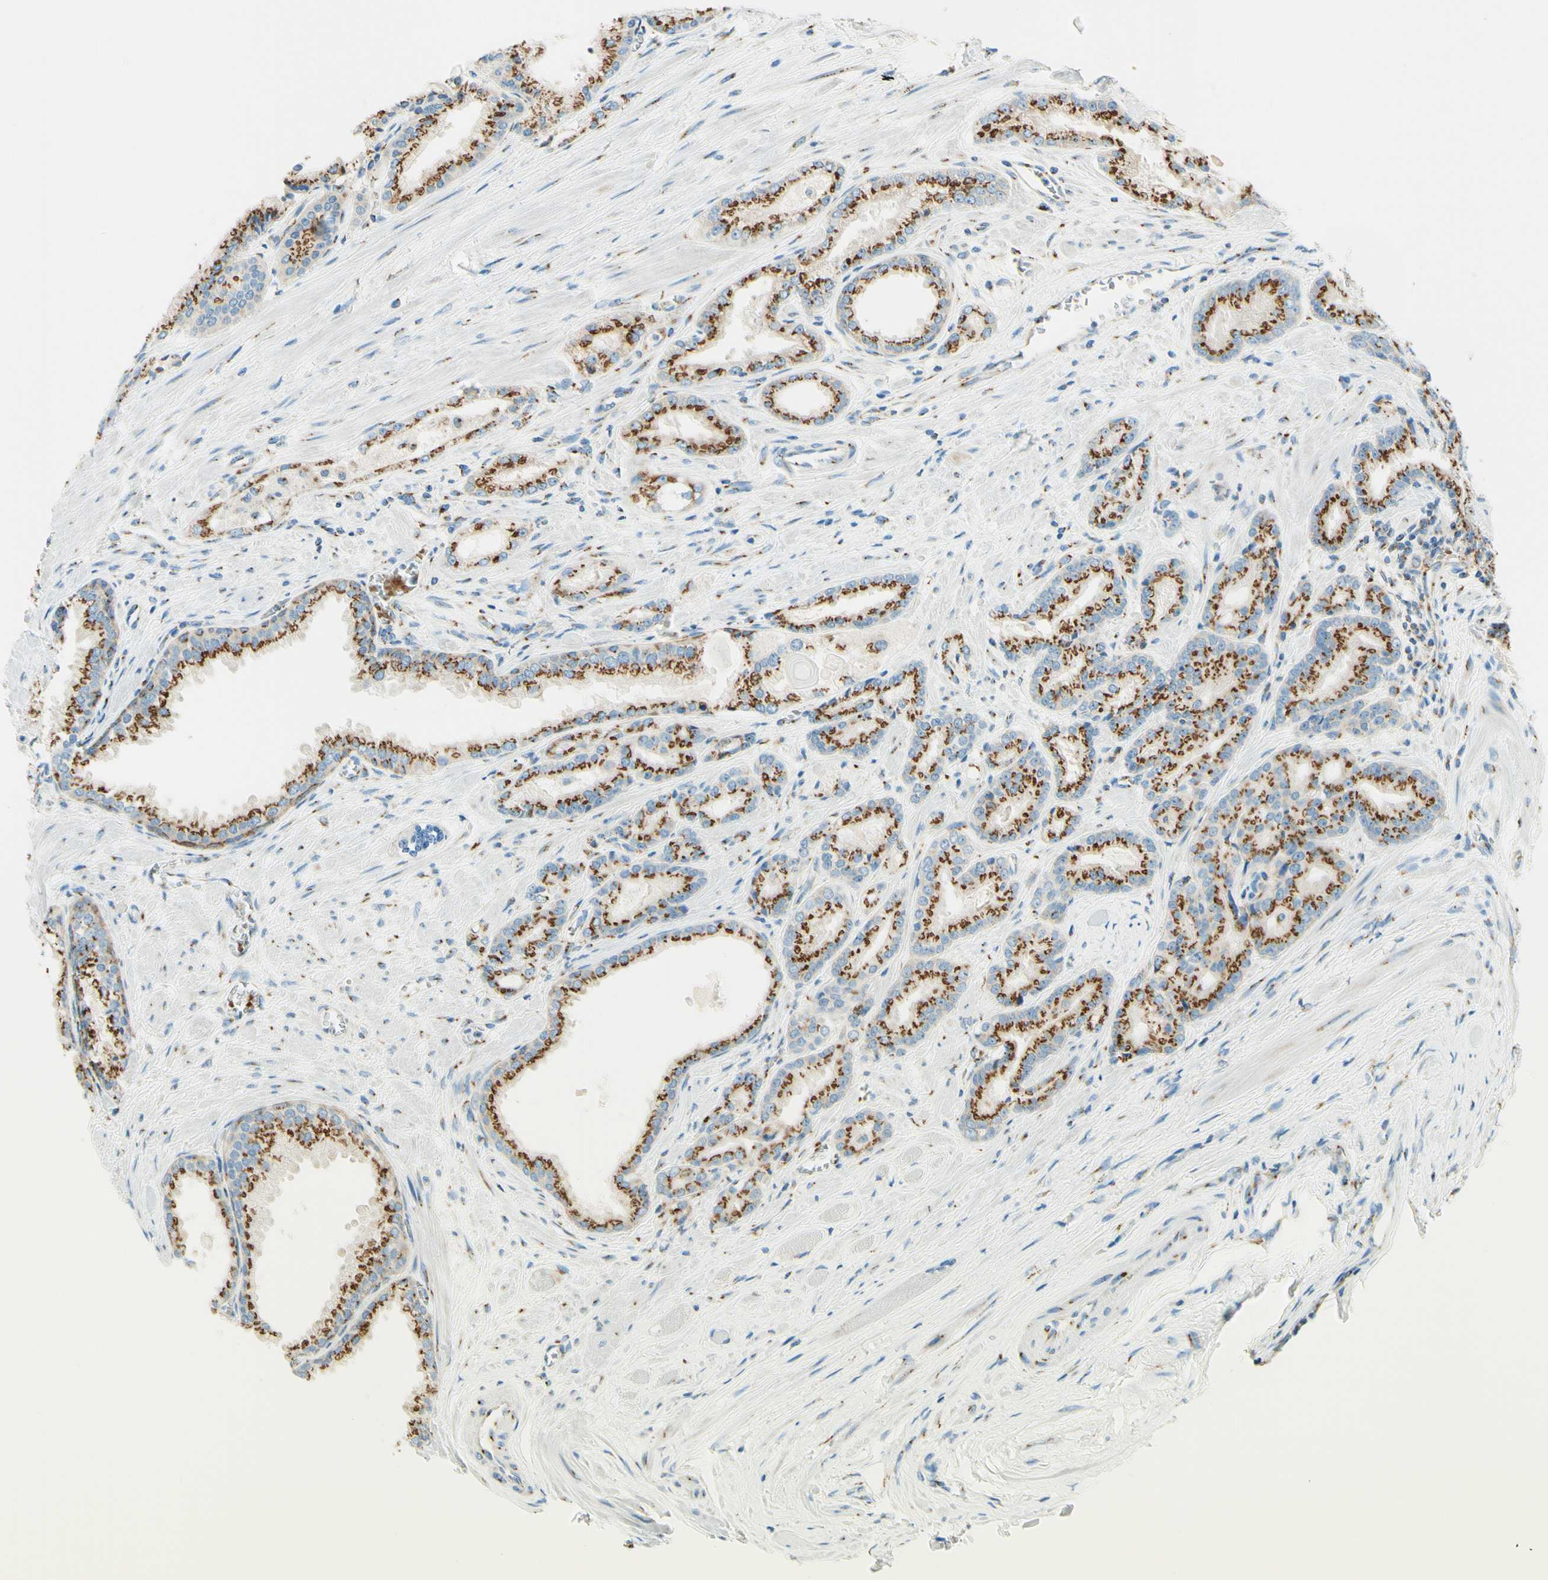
{"staining": {"intensity": "strong", "quantity": ">75%", "location": "cytoplasmic/membranous"}, "tissue": "prostate cancer", "cell_type": "Tumor cells", "image_type": "cancer", "snomed": [{"axis": "morphology", "description": "Adenocarcinoma, Low grade"}, {"axis": "topography", "description": "Prostate"}], "caption": "Prostate cancer stained for a protein displays strong cytoplasmic/membranous positivity in tumor cells.", "gene": "GOLGB1", "patient": {"sex": "male", "age": 59}}